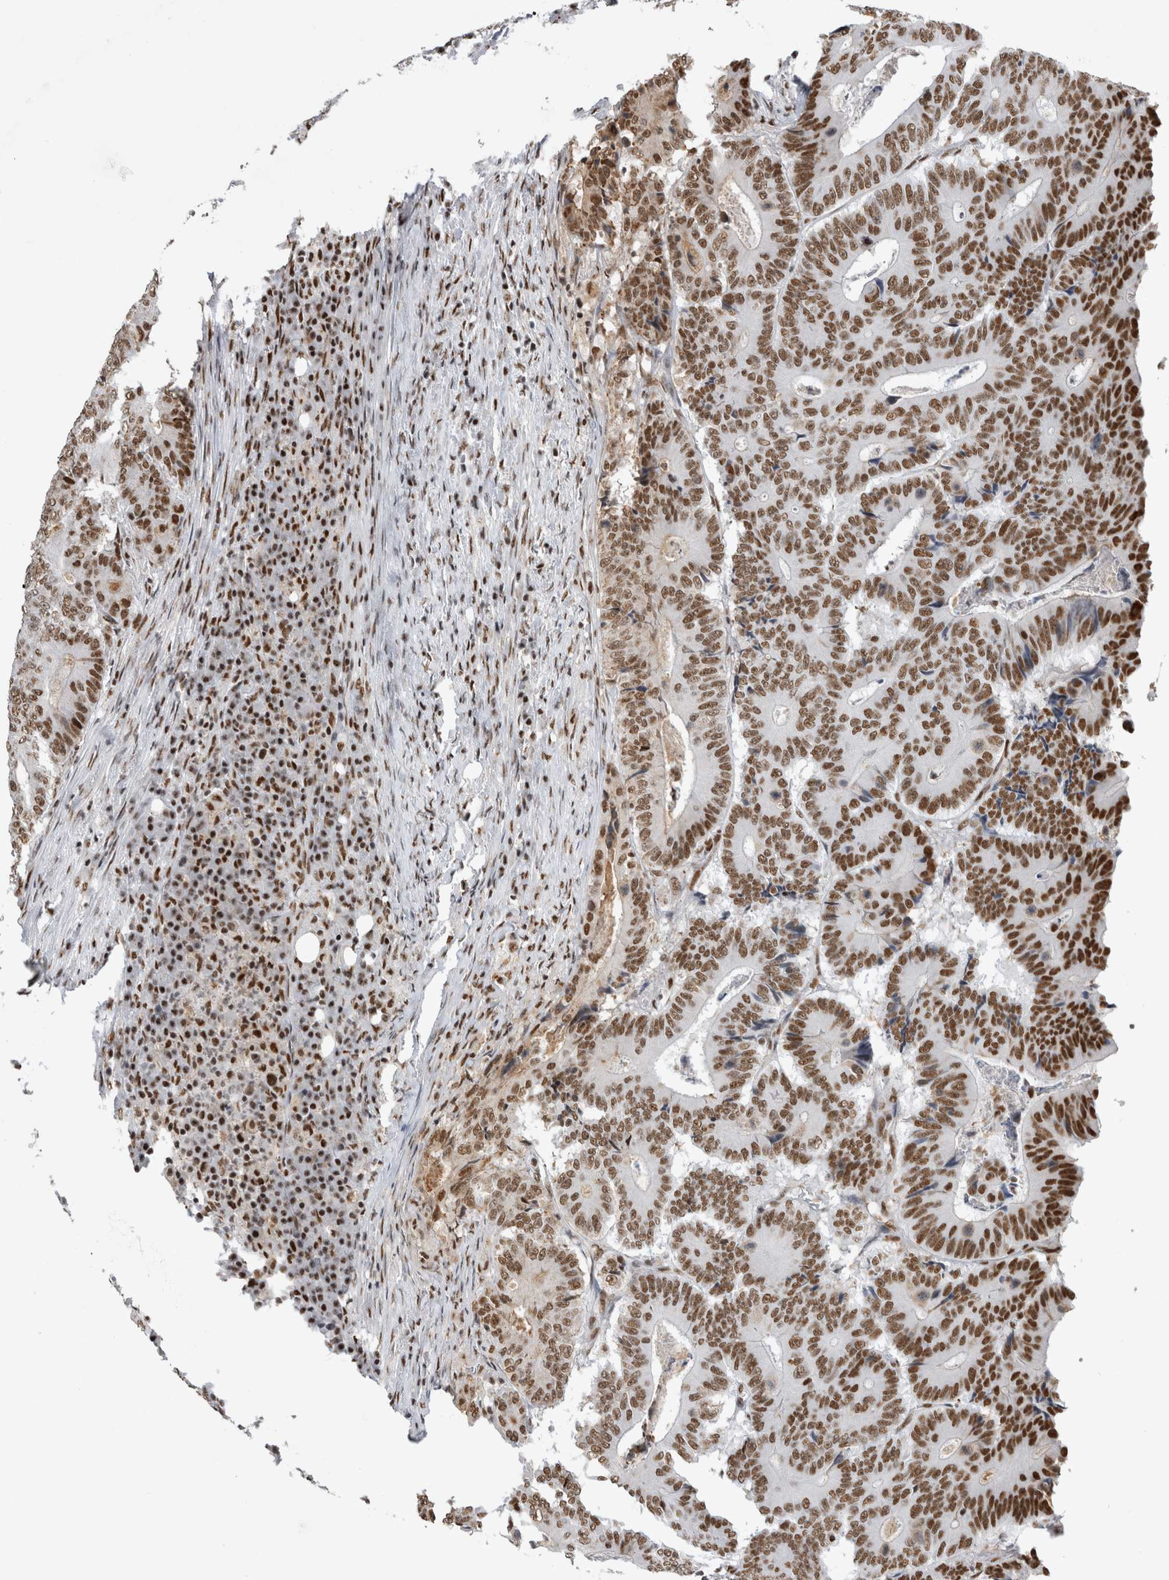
{"staining": {"intensity": "moderate", "quantity": ">75%", "location": "nuclear"}, "tissue": "colorectal cancer", "cell_type": "Tumor cells", "image_type": "cancer", "snomed": [{"axis": "morphology", "description": "Adenocarcinoma, NOS"}, {"axis": "topography", "description": "Colon"}], "caption": "Adenocarcinoma (colorectal) stained for a protein (brown) shows moderate nuclear positive expression in about >75% of tumor cells.", "gene": "EYA2", "patient": {"sex": "male", "age": 83}}